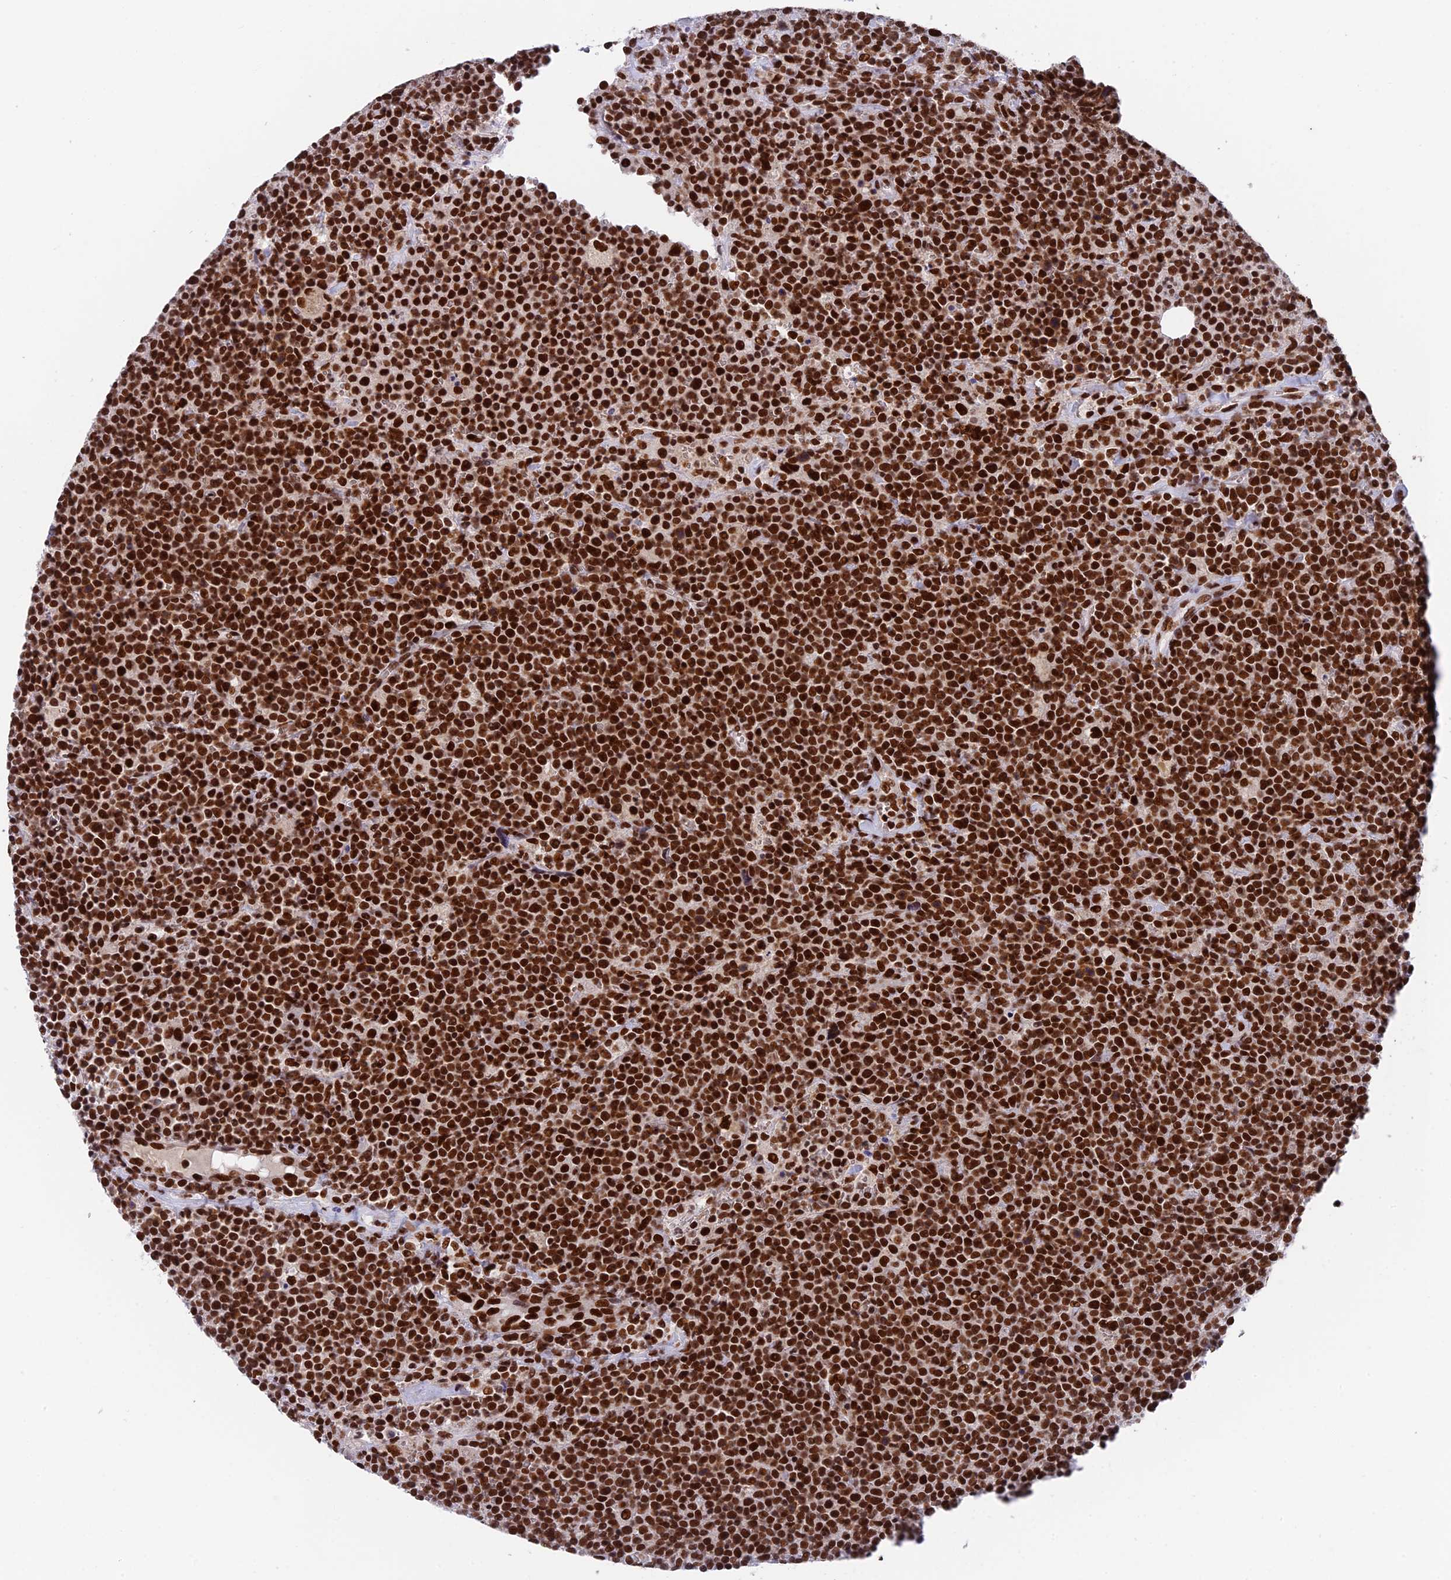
{"staining": {"intensity": "strong", "quantity": ">75%", "location": "nuclear"}, "tissue": "lymphoma", "cell_type": "Tumor cells", "image_type": "cancer", "snomed": [{"axis": "morphology", "description": "Malignant lymphoma, non-Hodgkin's type, High grade"}, {"axis": "topography", "description": "Lymph node"}], "caption": "The photomicrograph displays staining of lymphoma, revealing strong nuclear protein positivity (brown color) within tumor cells. The protein of interest is stained brown, and the nuclei are stained in blue (DAB (3,3'-diaminobenzidine) IHC with brightfield microscopy, high magnification).", "gene": "EEF1AKMT3", "patient": {"sex": "male", "age": 61}}